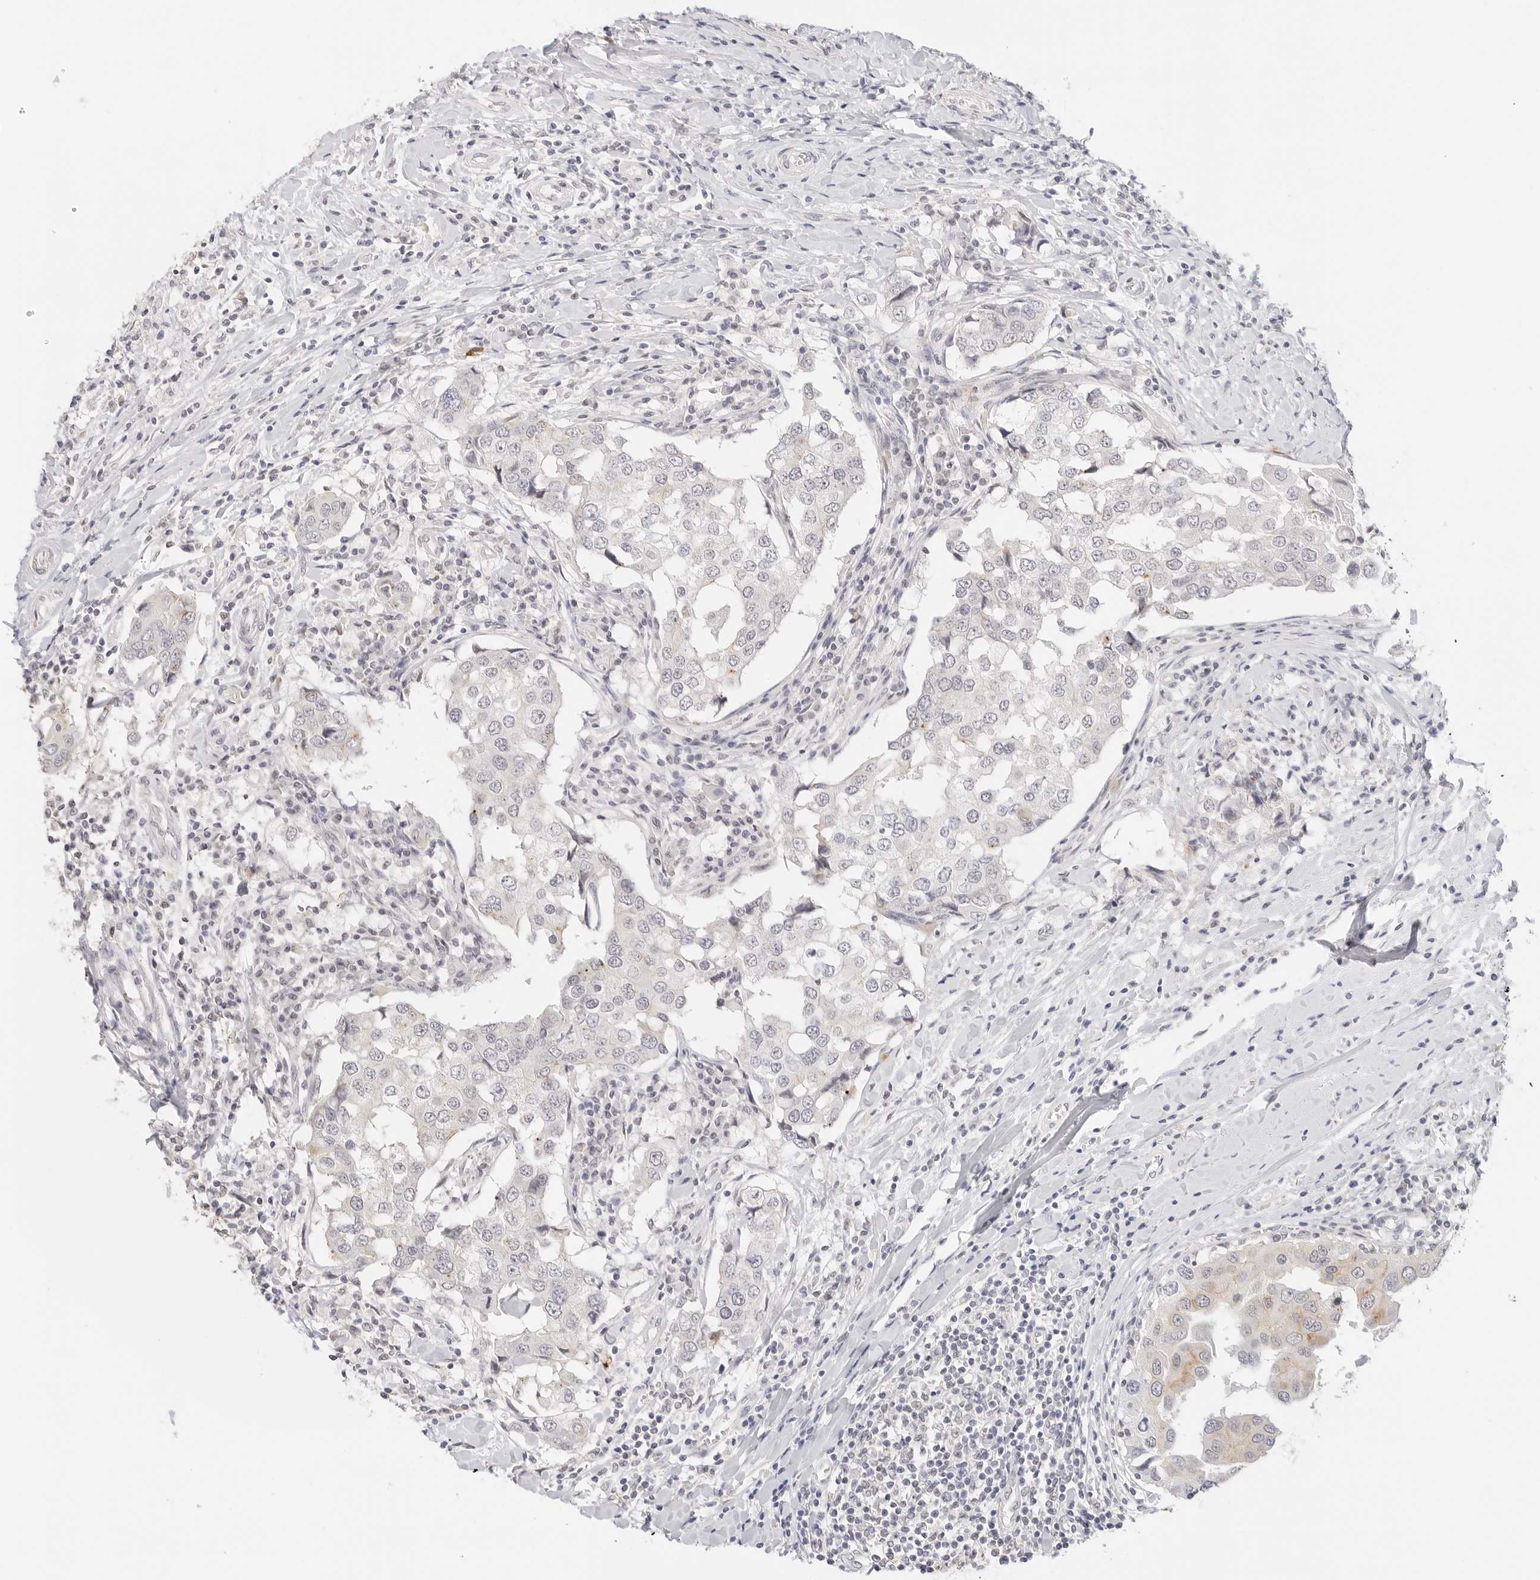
{"staining": {"intensity": "moderate", "quantity": "25%-75%", "location": "cytoplasmic/membranous,nuclear"}, "tissue": "breast cancer", "cell_type": "Tumor cells", "image_type": "cancer", "snomed": [{"axis": "morphology", "description": "Duct carcinoma"}, {"axis": "topography", "description": "Breast"}], "caption": "Breast cancer was stained to show a protein in brown. There is medium levels of moderate cytoplasmic/membranous and nuclear staining in about 25%-75% of tumor cells. (DAB (3,3'-diaminobenzidine) IHC with brightfield microscopy, high magnification).", "gene": "PCDH19", "patient": {"sex": "female", "age": 27}}